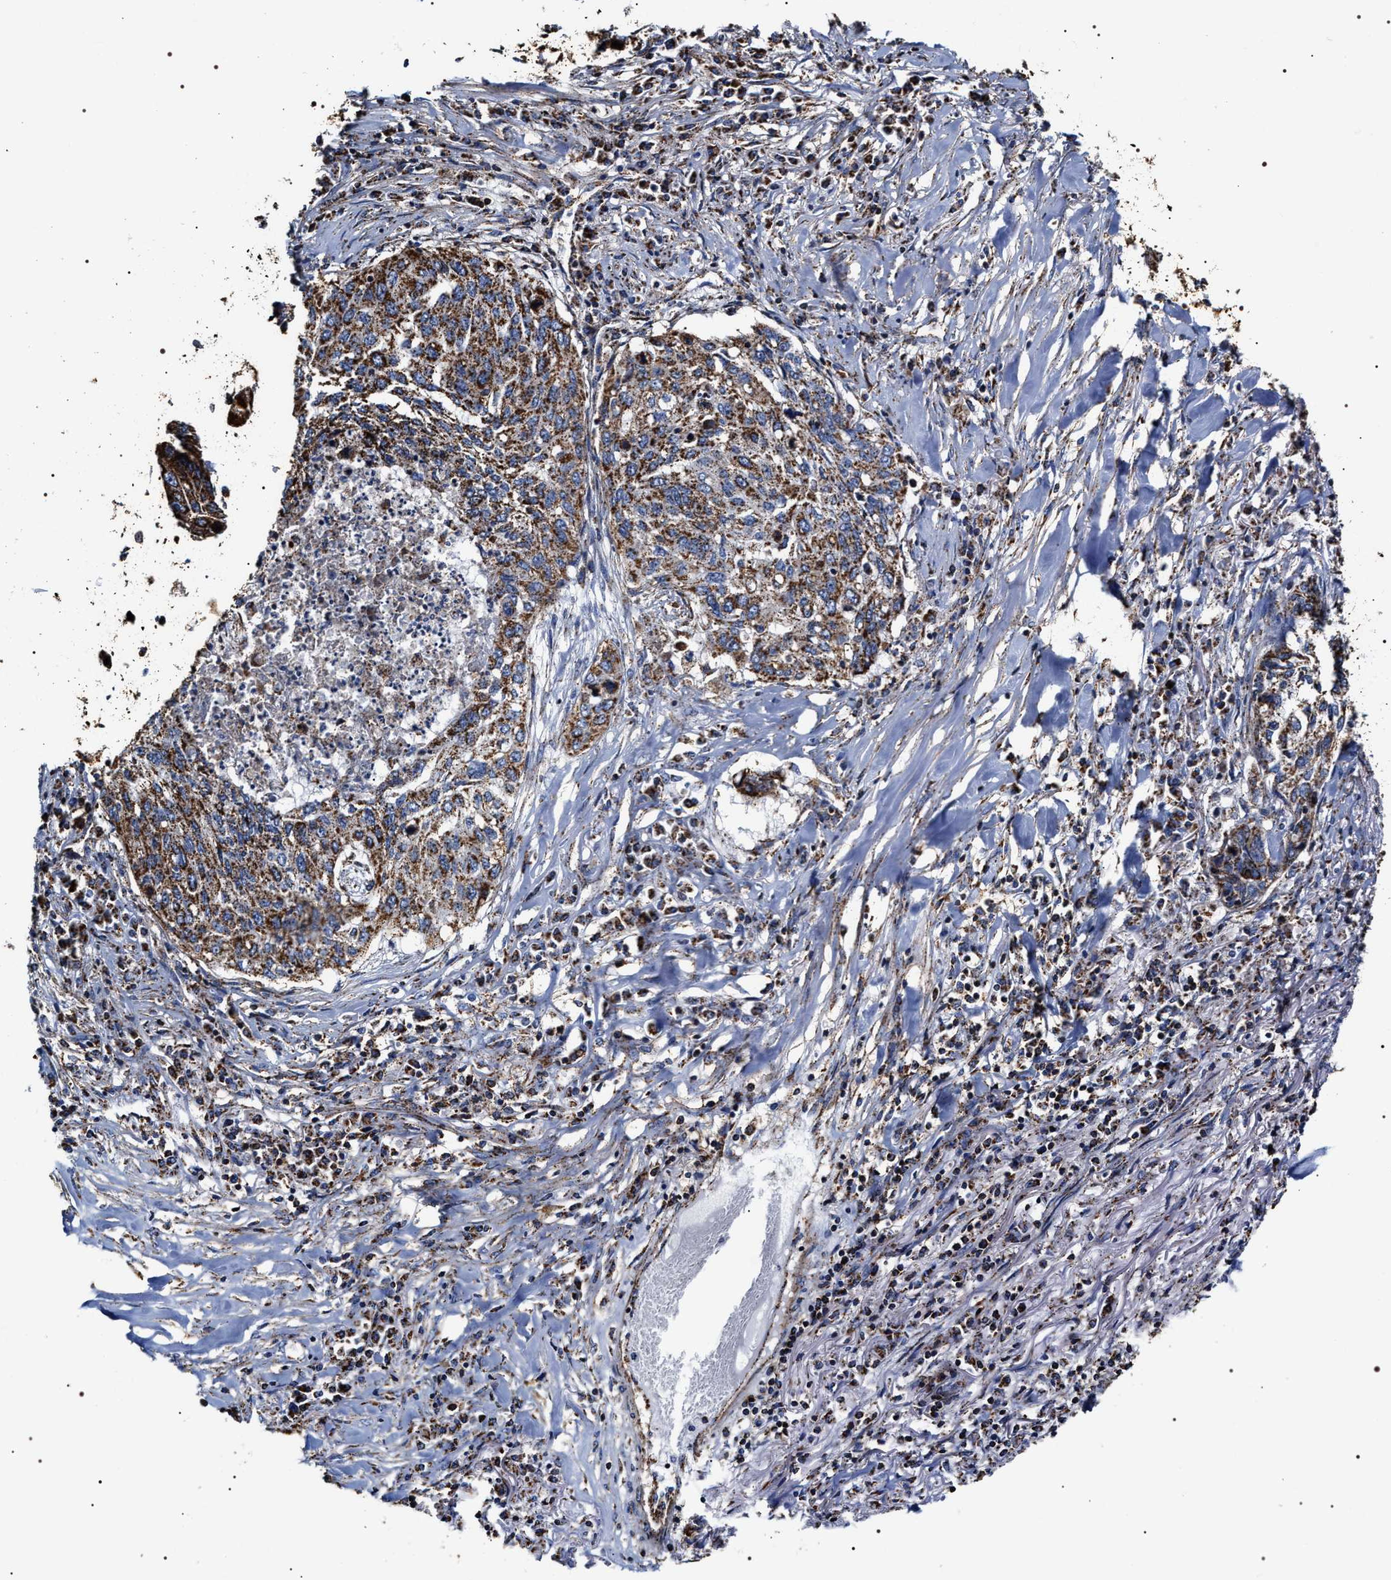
{"staining": {"intensity": "strong", "quantity": ">75%", "location": "cytoplasmic/membranous"}, "tissue": "lung cancer", "cell_type": "Tumor cells", "image_type": "cancer", "snomed": [{"axis": "morphology", "description": "Squamous cell carcinoma, NOS"}, {"axis": "topography", "description": "Lung"}], "caption": "Lung squamous cell carcinoma was stained to show a protein in brown. There is high levels of strong cytoplasmic/membranous staining in approximately >75% of tumor cells.", "gene": "COG5", "patient": {"sex": "female", "age": 63}}